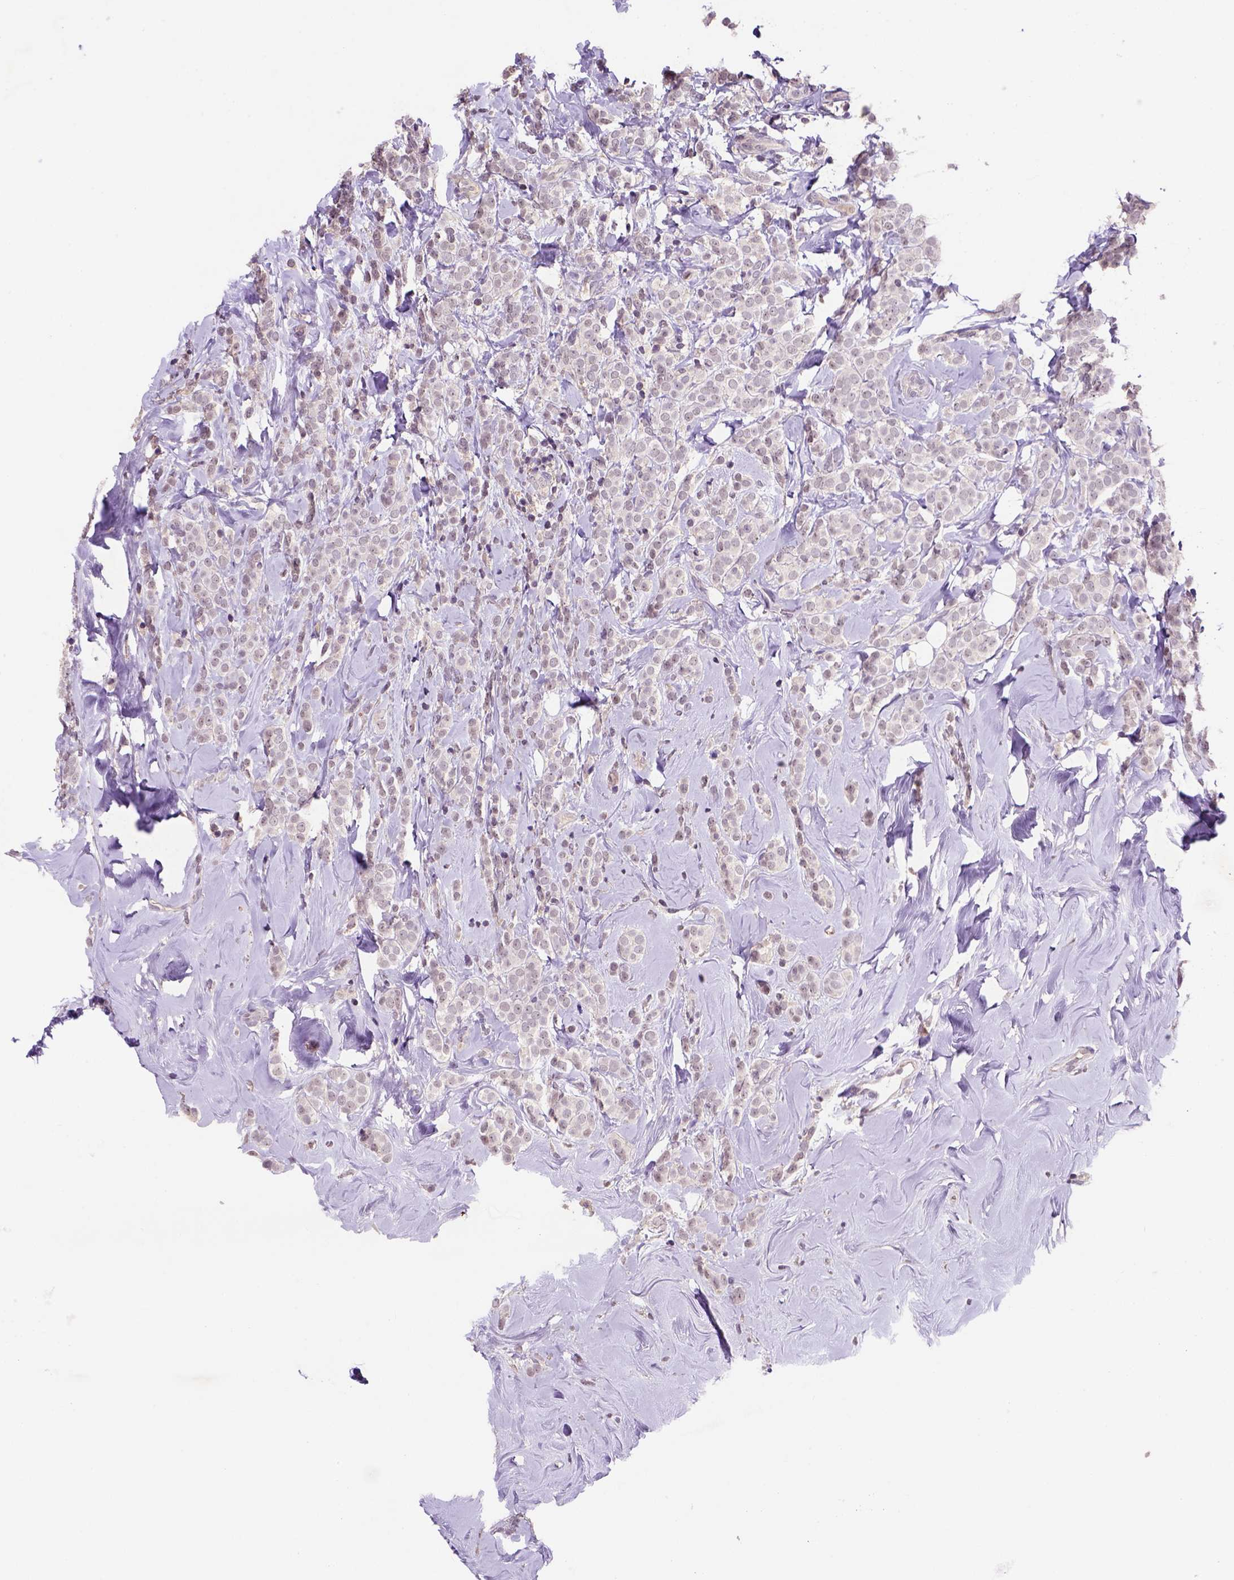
{"staining": {"intensity": "weak", "quantity": ">75%", "location": "cytoplasmic/membranous,nuclear"}, "tissue": "breast cancer", "cell_type": "Tumor cells", "image_type": "cancer", "snomed": [{"axis": "morphology", "description": "Lobular carcinoma"}, {"axis": "topography", "description": "Breast"}], "caption": "Breast cancer was stained to show a protein in brown. There is low levels of weak cytoplasmic/membranous and nuclear expression in approximately >75% of tumor cells.", "gene": "SCML4", "patient": {"sex": "female", "age": 49}}